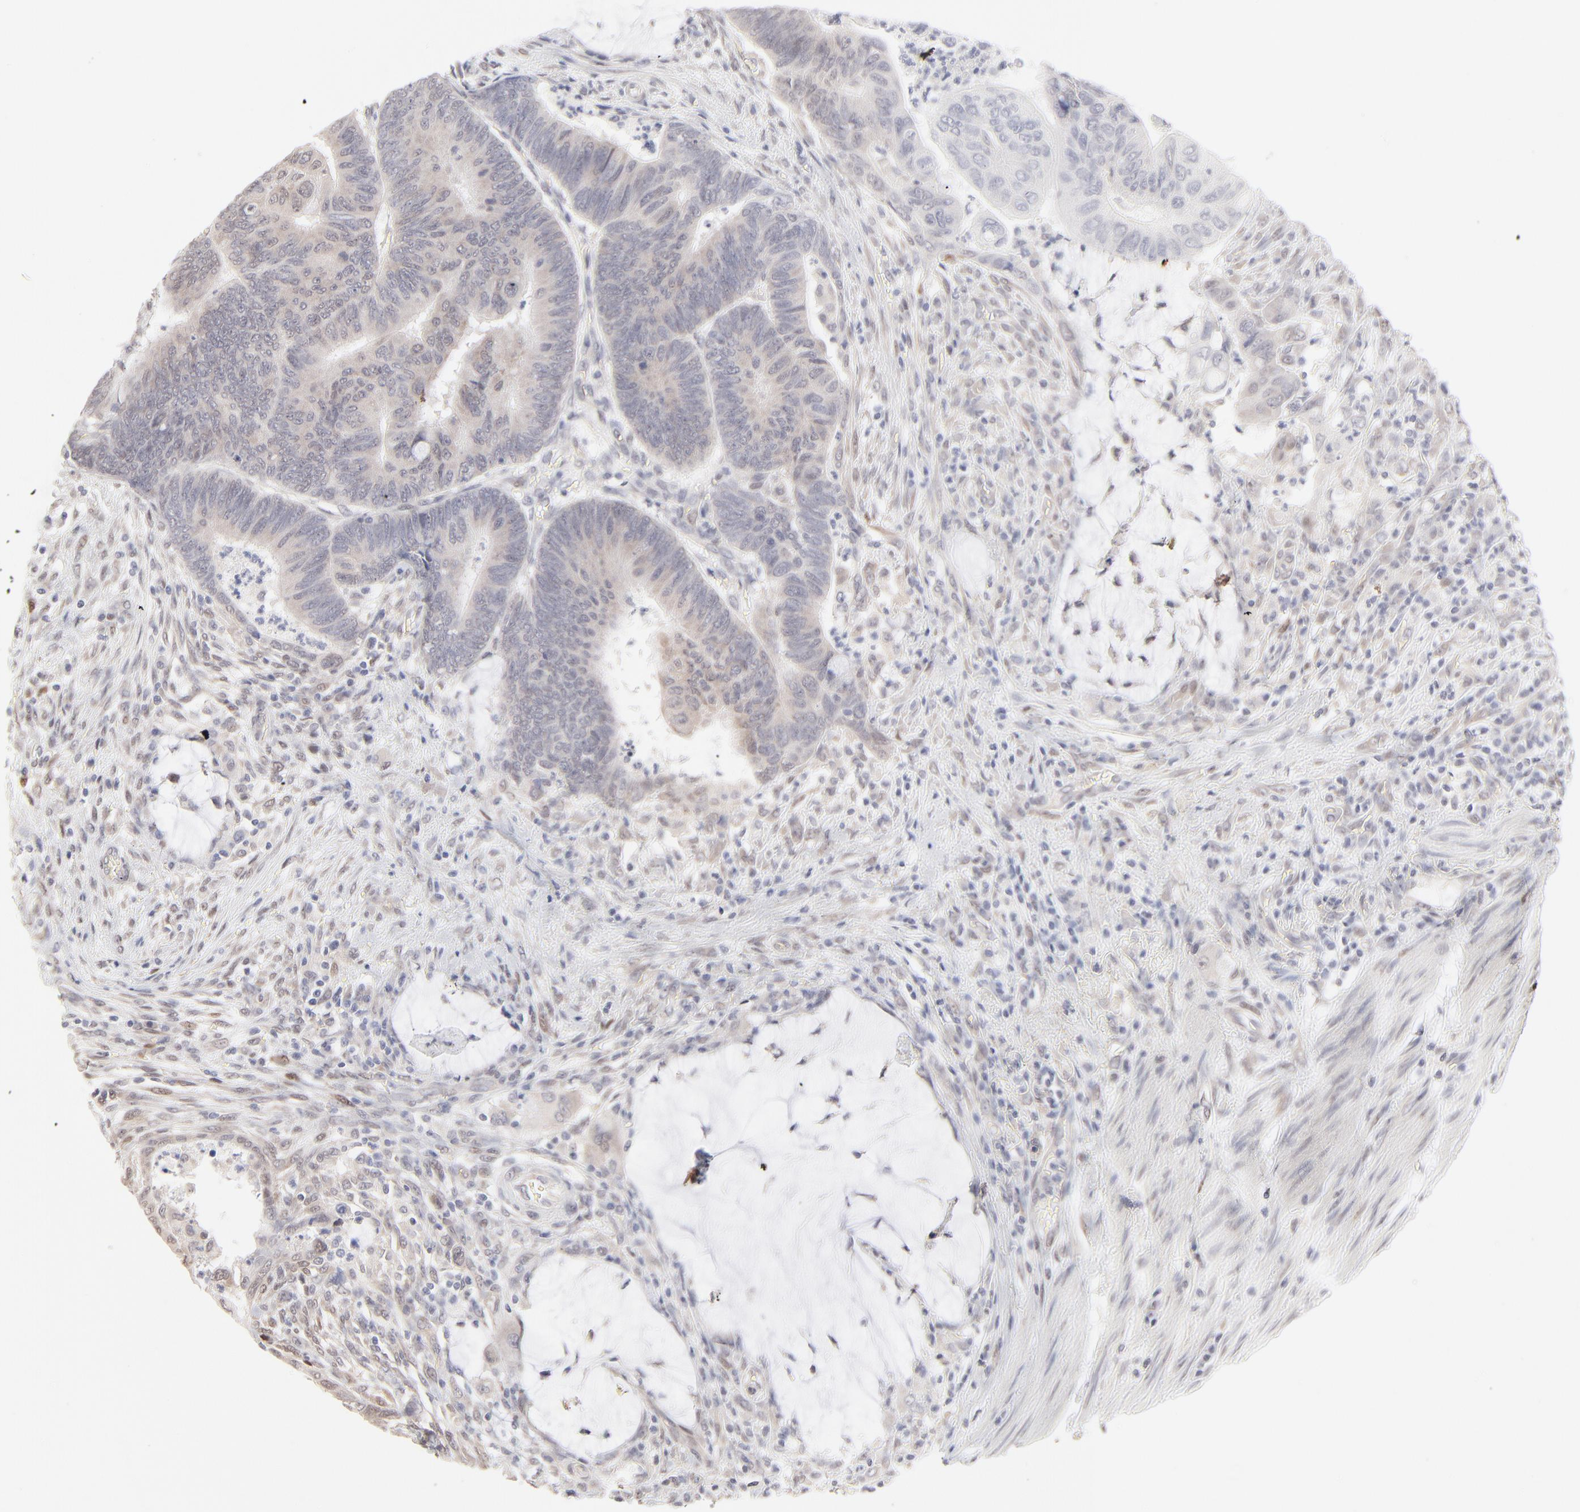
{"staining": {"intensity": "weak", "quantity": "25%-75%", "location": "cytoplasmic/membranous,nuclear"}, "tissue": "colorectal cancer", "cell_type": "Tumor cells", "image_type": "cancer", "snomed": [{"axis": "morphology", "description": "Normal tissue, NOS"}, {"axis": "morphology", "description": "Adenocarcinoma, NOS"}, {"axis": "topography", "description": "Rectum"}], "caption": "Adenocarcinoma (colorectal) tissue exhibits weak cytoplasmic/membranous and nuclear positivity in about 25%-75% of tumor cells", "gene": "RBM3", "patient": {"sex": "male", "age": 92}}